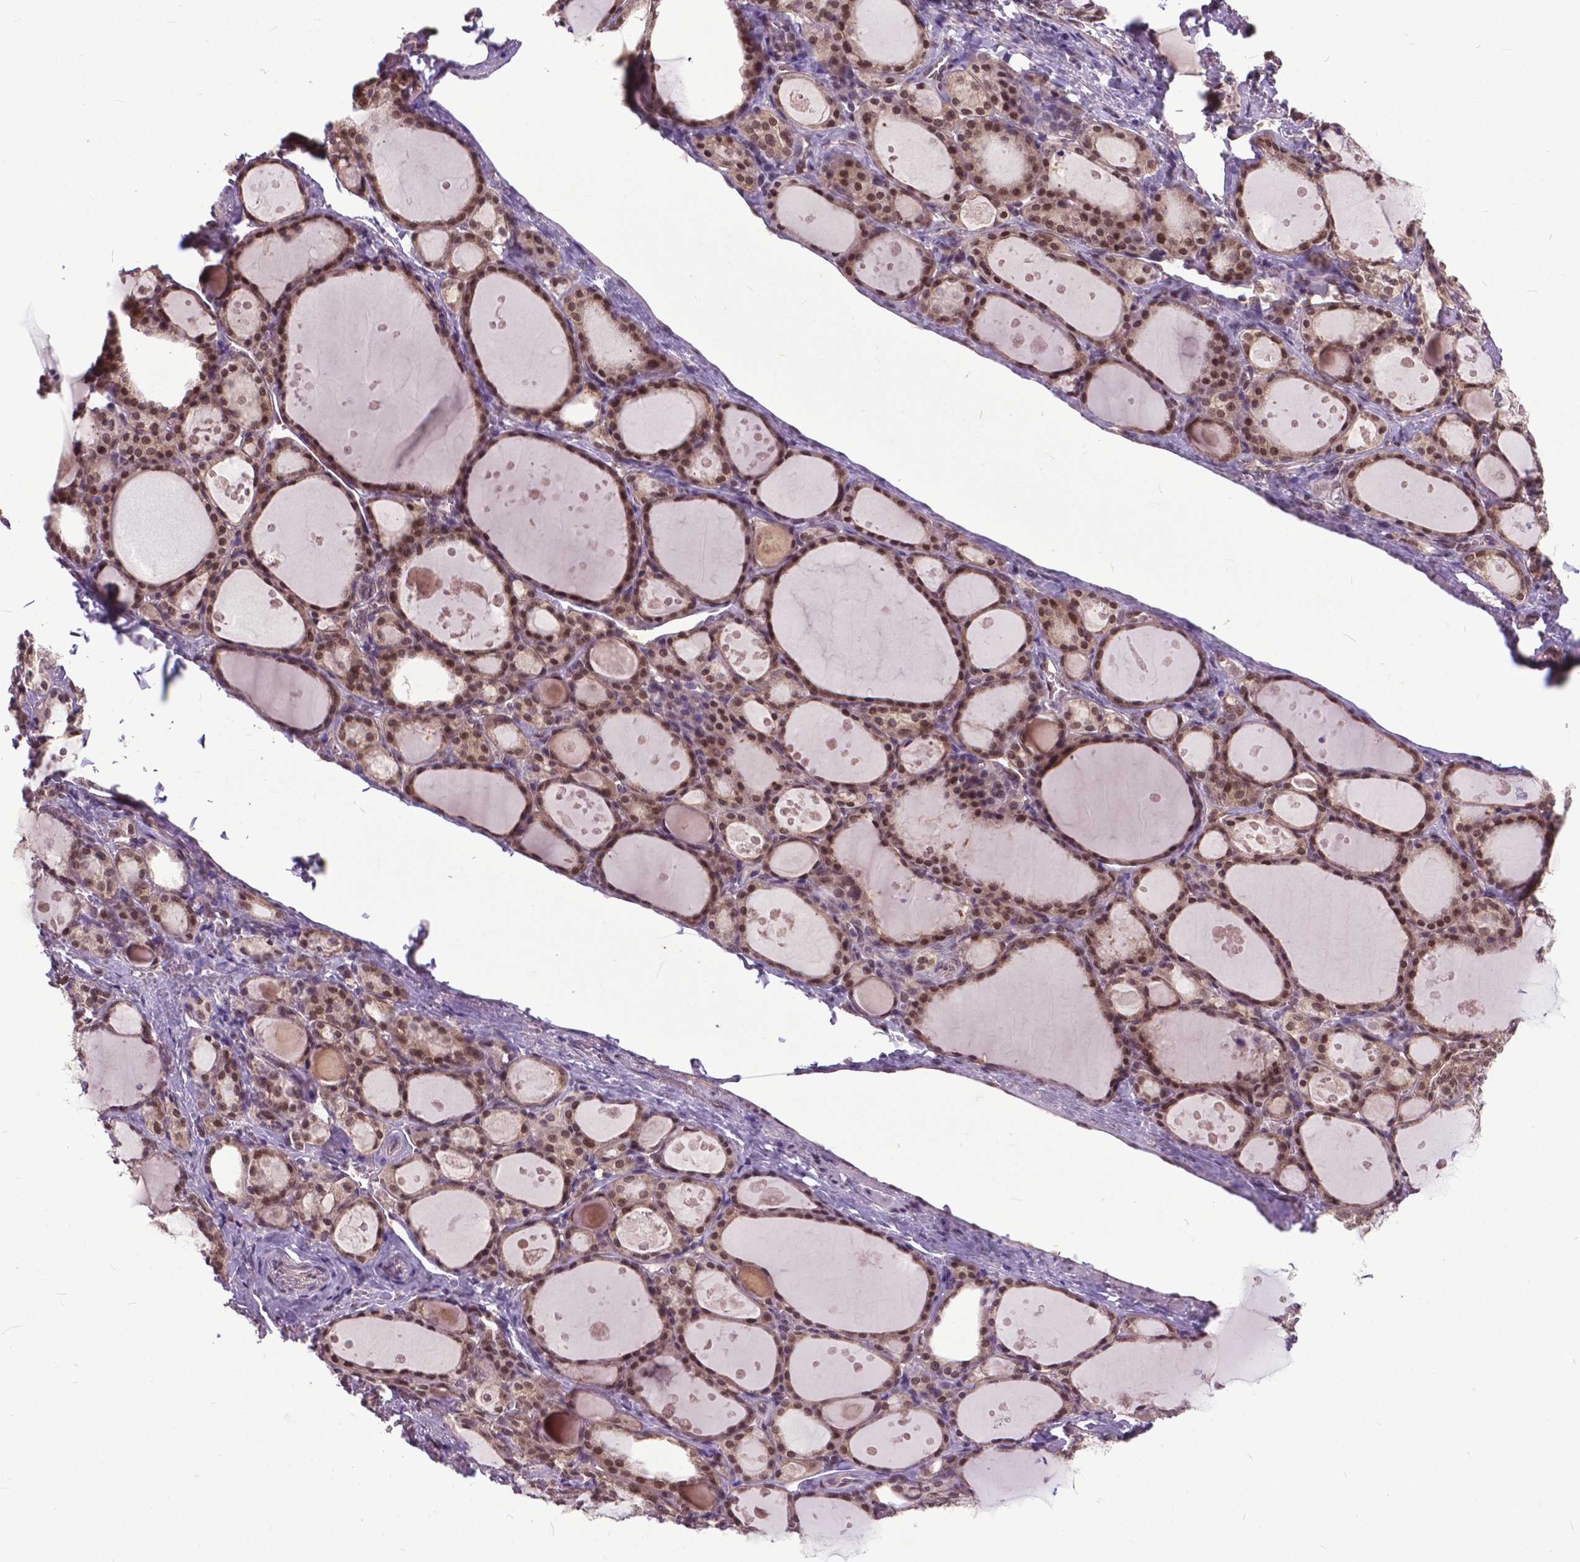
{"staining": {"intensity": "moderate", "quantity": ">75%", "location": "nuclear"}, "tissue": "thyroid gland", "cell_type": "Glandular cells", "image_type": "normal", "snomed": [{"axis": "morphology", "description": "Normal tissue, NOS"}, {"axis": "topography", "description": "Thyroid gland"}], "caption": "A medium amount of moderate nuclear positivity is appreciated in about >75% of glandular cells in unremarkable thyroid gland.", "gene": "FAF1", "patient": {"sex": "male", "age": 68}}